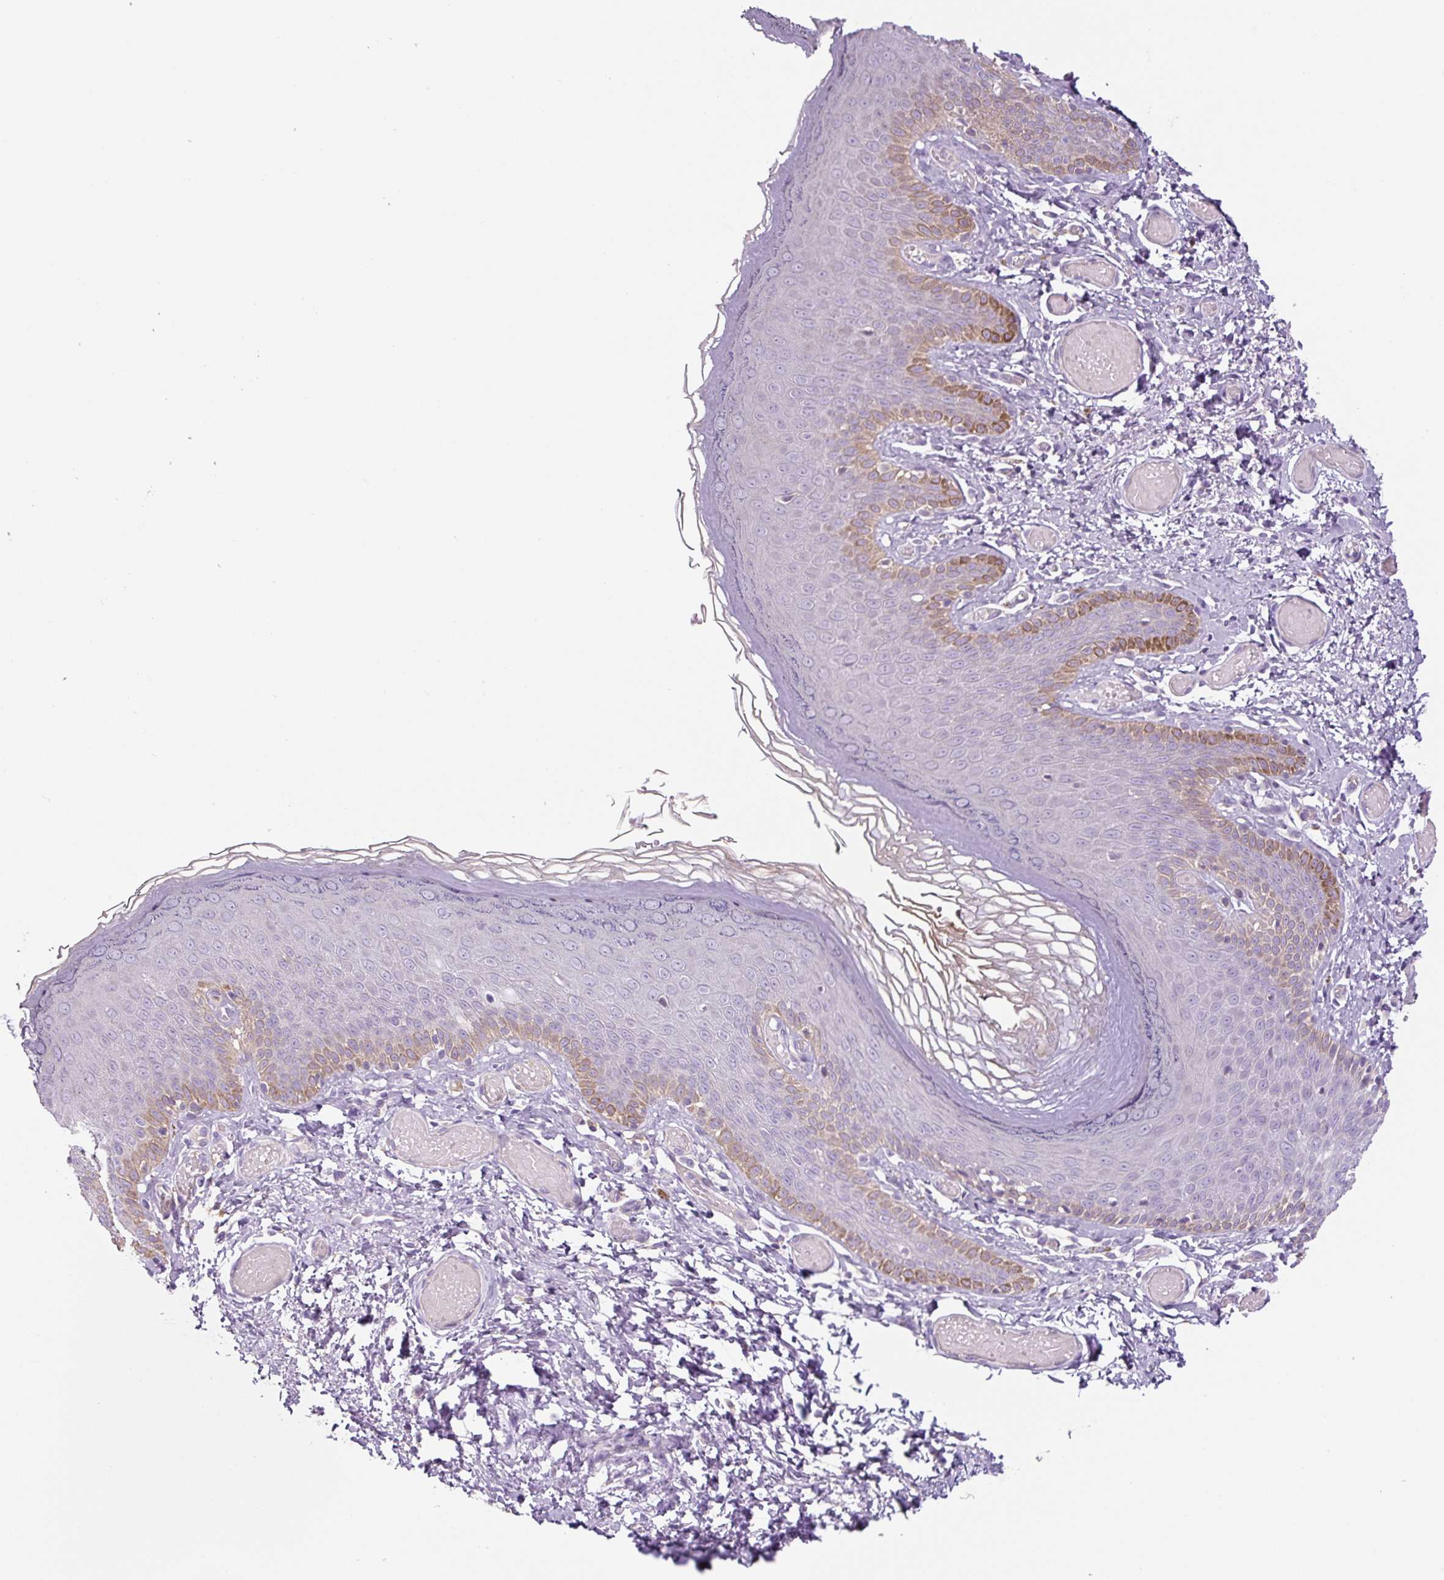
{"staining": {"intensity": "moderate", "quantity": "<25%", "location": "cytoplasmic/membranous"}, "tissue": "skin", "cell_type": "Epidermal cells", "image_type": "normal", "snomed": [{"axis": "morphology", "description": "Normal tissue, NOS"}, {"axis": "topography", "description": "Anal"}], "caption": "An immunohistochemistry image of normal tissue is shown. Protein staining in brown shows moderate cytoplasmic/membranous positivity in skin within epidermal cells.", "gene": "FUT10", "patient": {"sex": "female", "age": 40}}